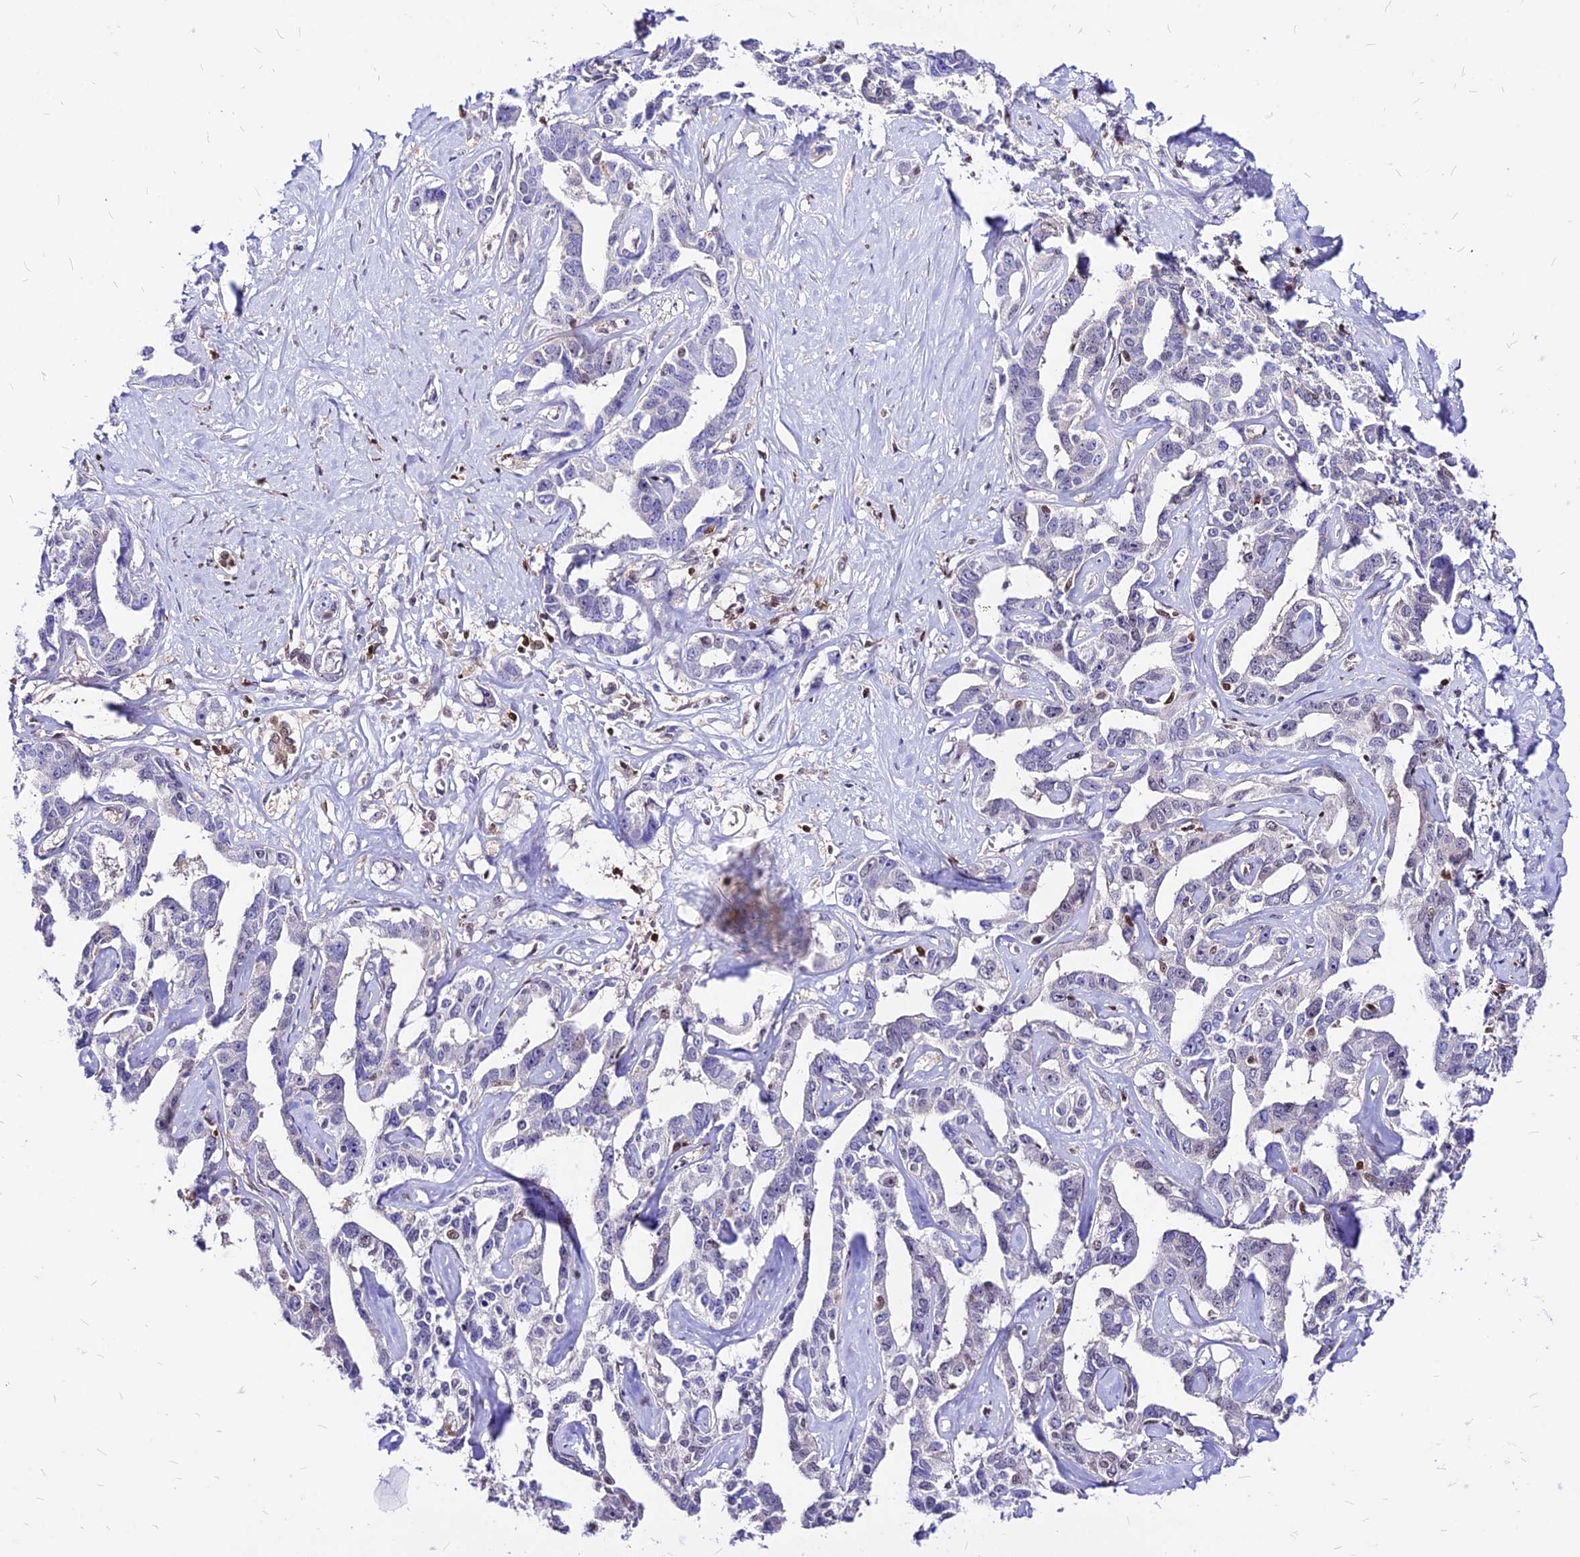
{"staining": {"intensity": "negative", "quantity": "none", "location": "none"}, "tissue": "liver cancer", "cell_type": "Tumor cells", "image_type": "cancer", "snomed": [{"axis": "morphology", "description": "Cholangiocarcinoma"}, {"axis": "topography", "description": "Liver"}], "caption": "Immunohistochemistry of cholangiocarcinoma (liver) displays no staining in tumor cells. (DAB (3,3'-diaminobenzidine) IHC with hematoxylin counter stain).", "gene": "PAXX", "patient": {"sex": "male", "age": 59}}